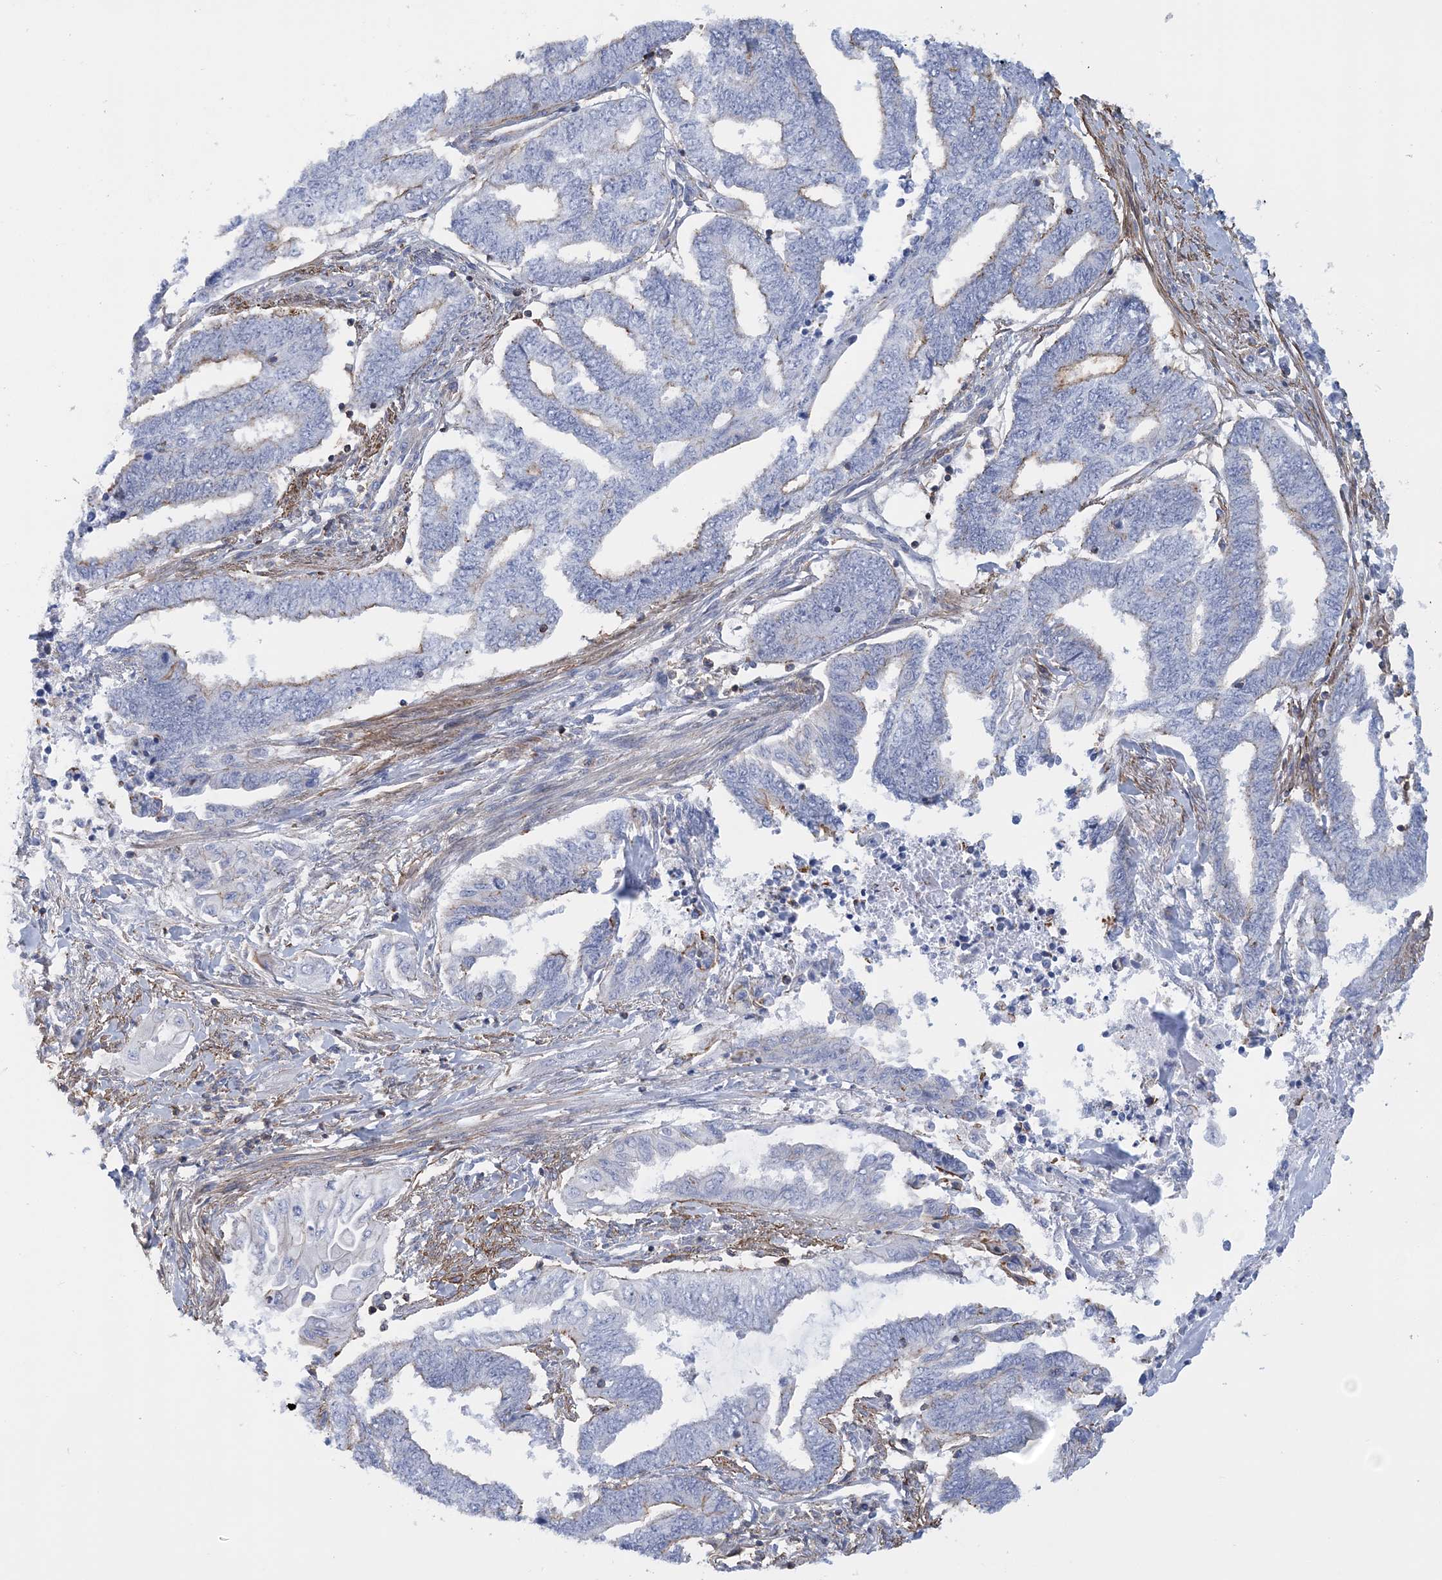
{"staining": {"intensity": "weak", "quantity": "<25%", "location": "cytoplasmic/membranous"}, "tissue": "endometrial cancer", "cell_type": "Tumor cells", "image_type": "cancer", "snomed": [{"axis": "morphology", "description": "Adenocarcinoma, NOS"}, {"axis": "topography", "description": "Uterus"}, {"axis": "topography", "description": "Endometrium"}], "caption": "Micrograph shows no protein positivity in tumor cells of endometrial cancer tissue.", "gene": "C11orf21", "patient": {"sex": "female", "age": 70}}